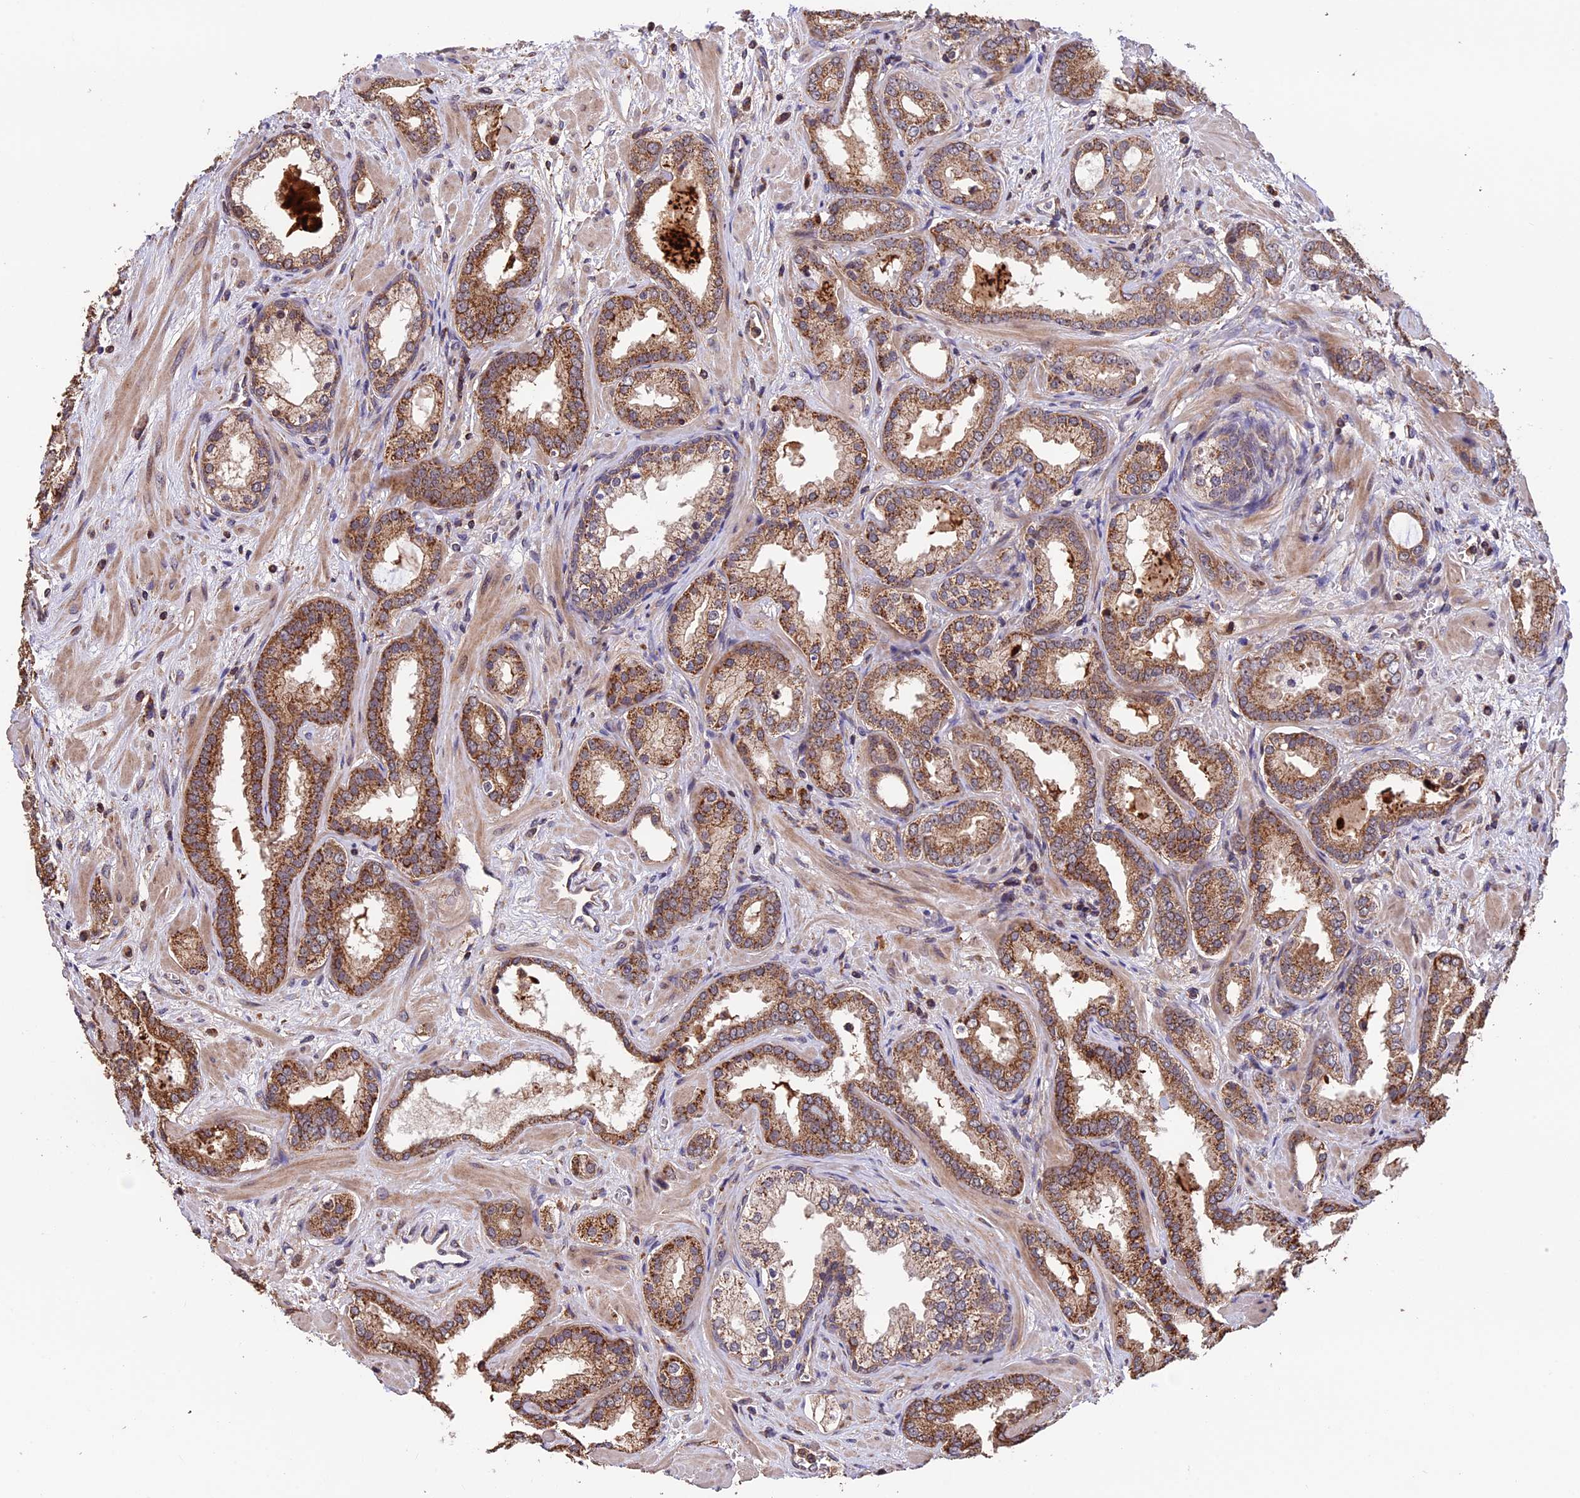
{"staining": {"intensity": "moderate", "quantity": ">75%", "location": "cytoplasmic/membranous"}, "tissue": "prostate cancer", "cell_type": "Tumor cells", "image_type": "cancer", "snomed": [{"axis": "morphology", "description": "Adenocarcinoma, High grade"}, {"axis": "topography", "description": "Prostate"}], "caption": "Immunohistochemical staining of human prostate cancer demonstrates medium levels of moderate cytoplasmic/membranous protein expression in about >75% of tumor cells.", "gene": "PKD2L2", "patient": {"sex": "male", "age": 64}}